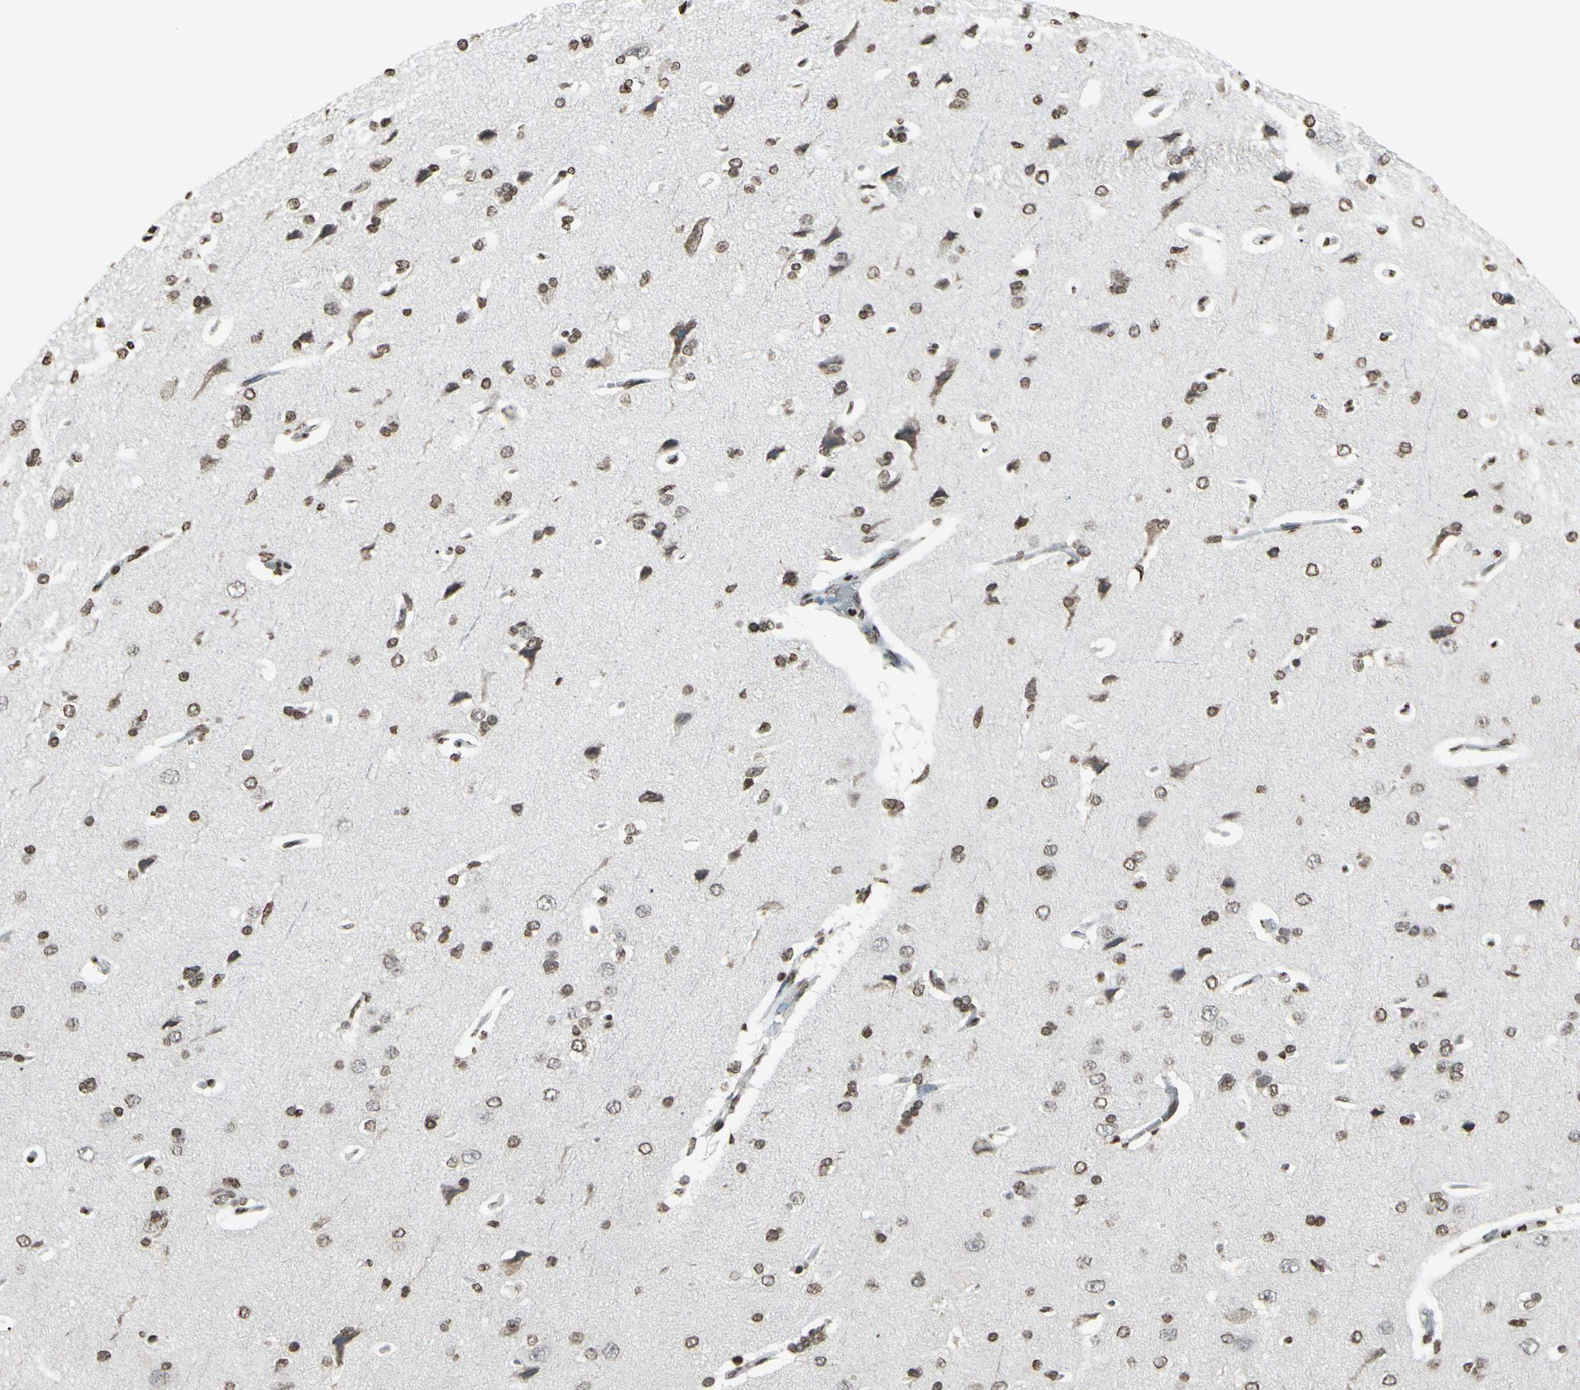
{"staining": {"intensity": "moderate", "quantity": ">75%", "location": "nuclear"}, "tissue": "cerebral cortex", "cell_type": "Endothelial cells", "image_type": "normal", "snomed": [{"axis": "morphology", "description": "Normal tissue, NOS"}, {"axis": "topography", "description": "Cerebral cortex"}], "caption": "Moderate nuclear staining is appreciated in approximately >75% of endothelial cells in normal cerebral cortex.", "gene": "CD79B", "patient": {"sex": "male", "age": 62}}